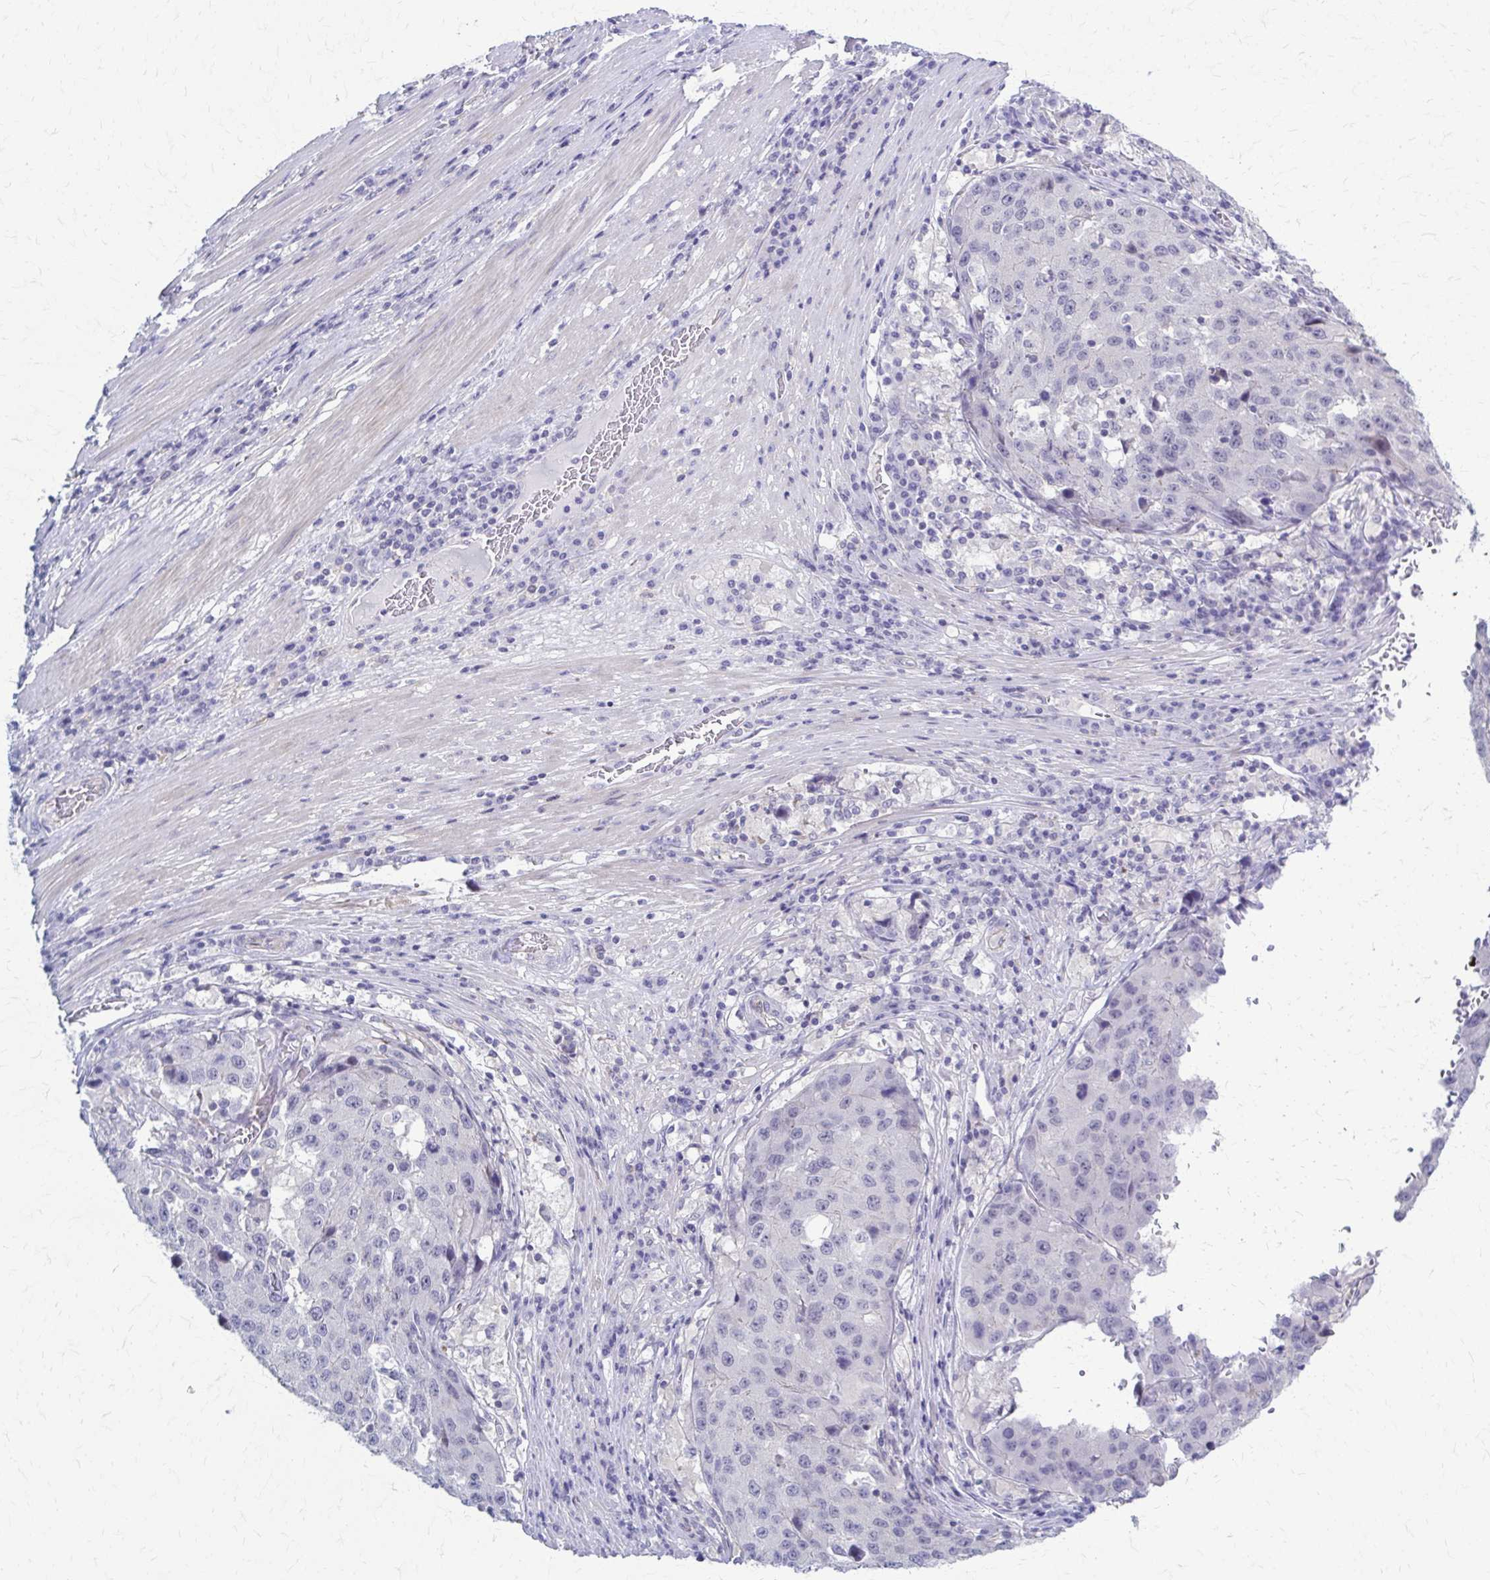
{"staining": {"intensity": "negative", "quantity": "none", "location": "none"}, "tissue": "stomach cancer", "cell_type": "Tumor cells", "image_type": "cancer", "snomed": [{"axis": "morphology", "description": "Adenocarcinoma, NOS"}, {"axis": "topography", "description": "Stomach"}], "caption": "An immunohistochemistry photomicrograph of stomach adenocarcinoma is shown. There is no staining in tumor cells of stomach adenocarcinoma.", "gene": "RHOBTB2", "patient": {"sex": "male", "age": 71}}